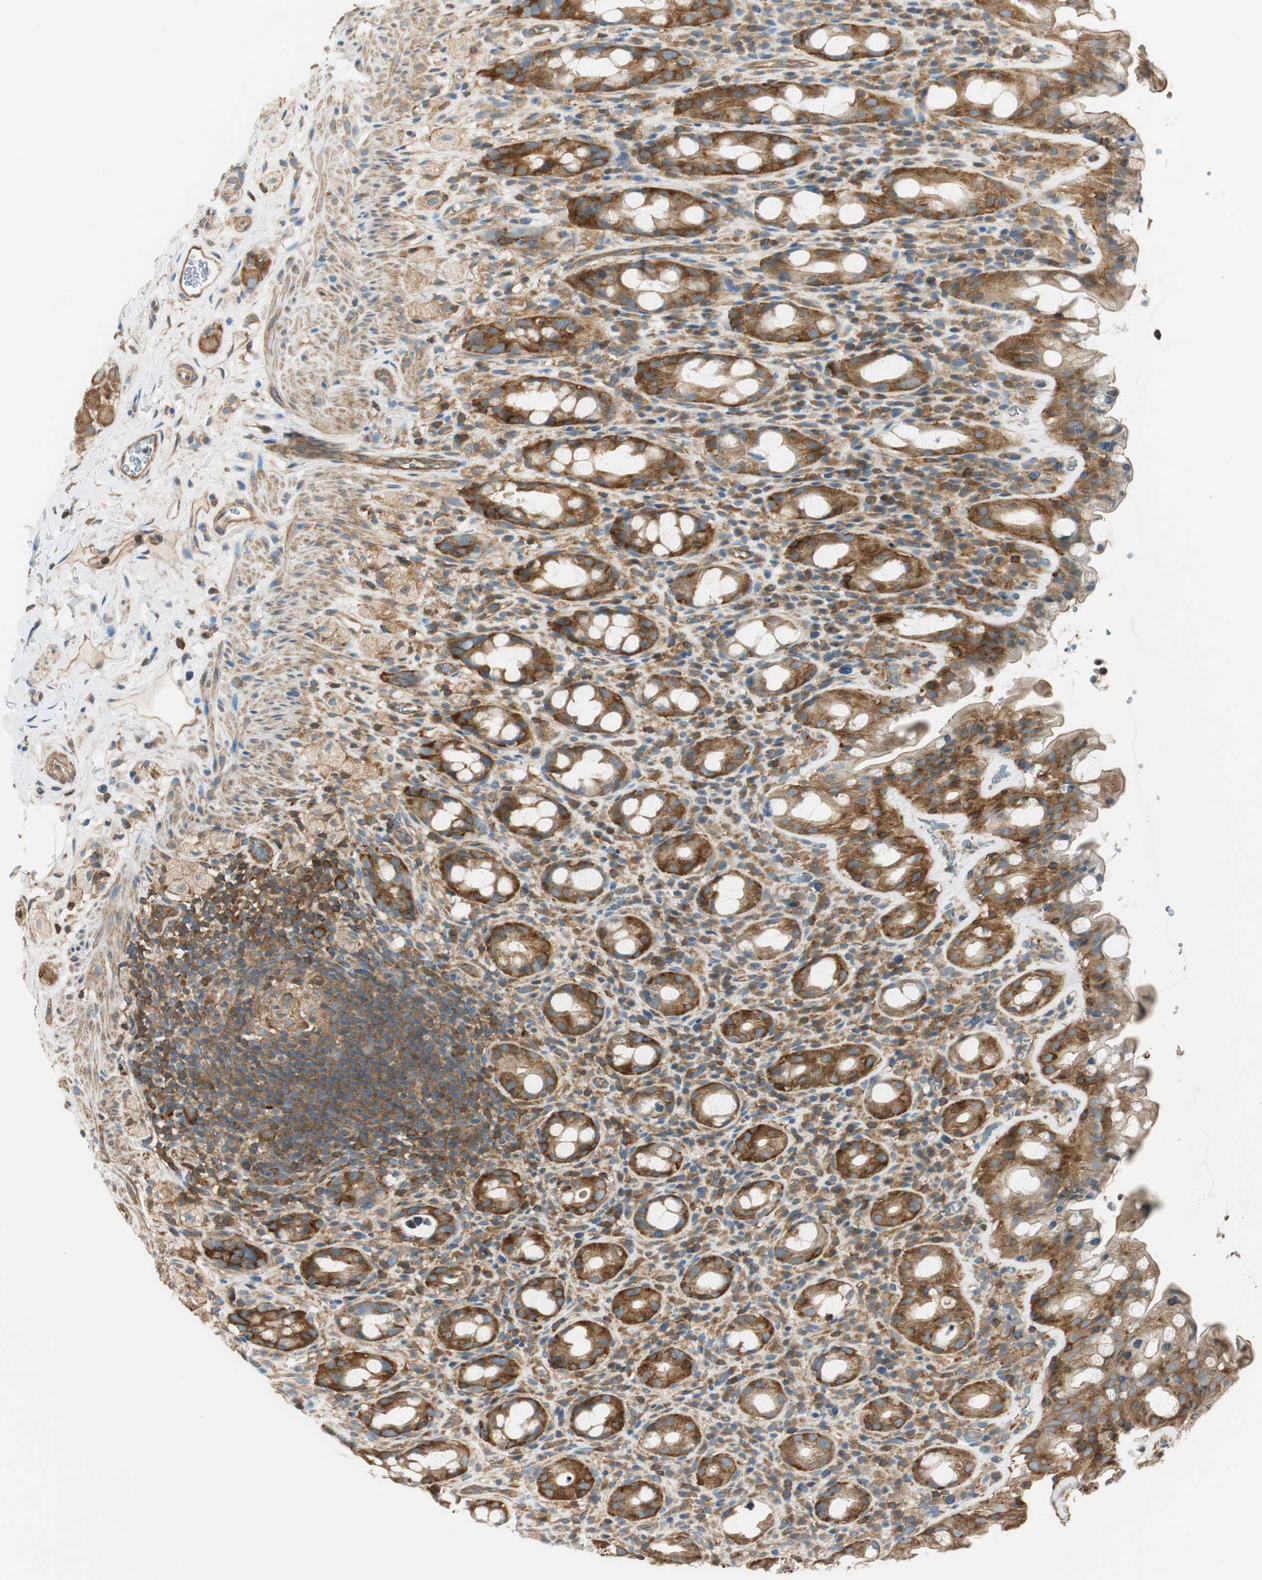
{"staining": {"intensity": "strong", "quantity": ">75%", "location": "cytoplasmic/membranous"}, "tissue": "rectum", "cell_type": "Glandular cells", "image_type": "normal", "snomed": [{"axis": "morphology", "description": "Normal tissue, NOS"}, {"axis": "topography", "description": "Rectum"}], "caption": "A high-resolution histopathology image shows immunohistochemistry staining of normal rectum, which reveals strong cytoplasmic/membranous expression in about >75% of glandular cells.", "gene": "PI4K2B", "patient": {"sex": "male", "age": 44}}